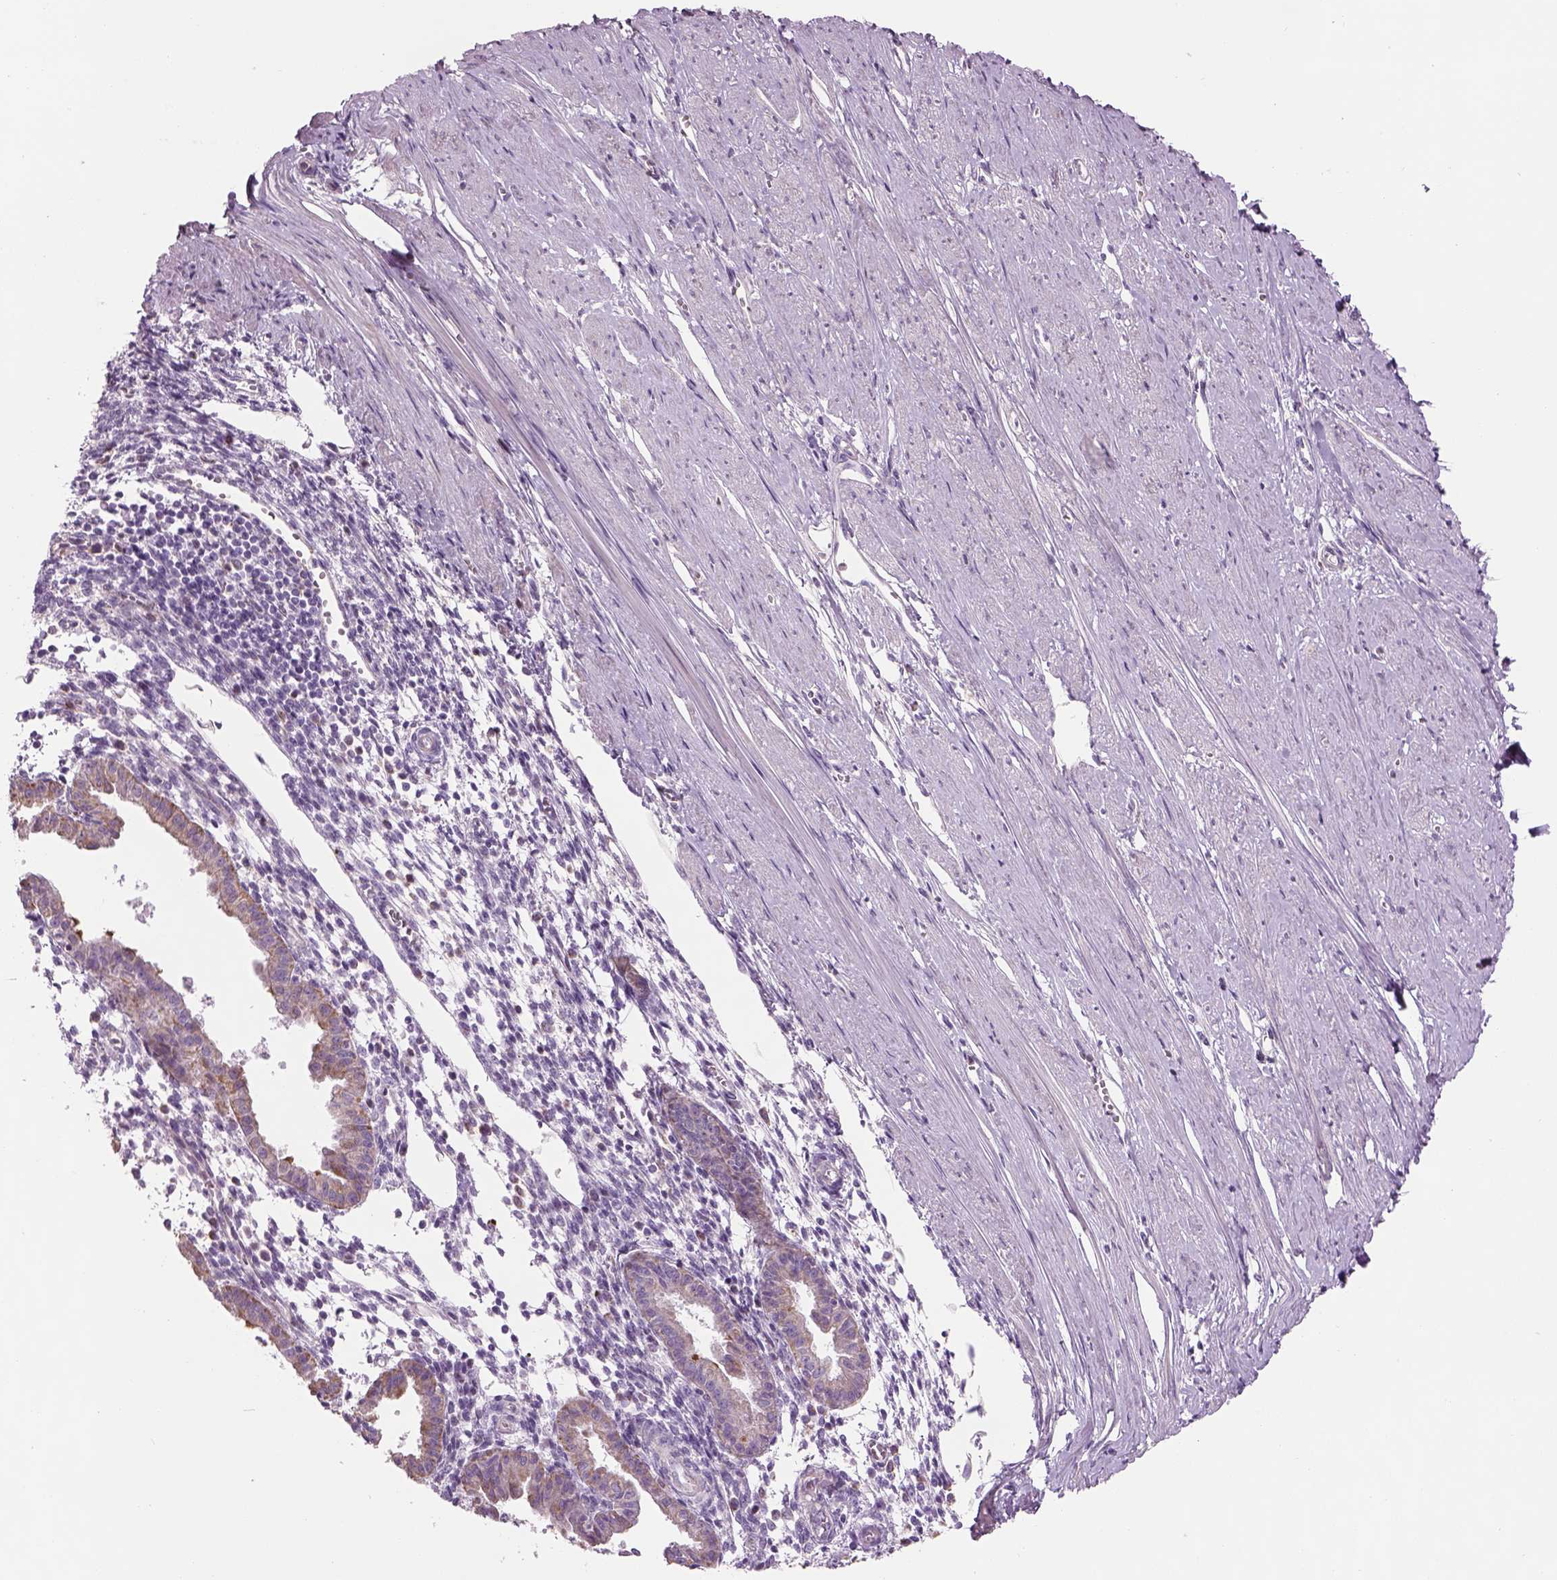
{"staining": {"intensity": "negative", "quantity": "none", "location": "none"}, "tissue": "endometrium", "cell_type": "Cells in endometrial stroma", "image_type": "normal", "snomed": [{"axis": "morphology", "description": "Normal tissue, NOS"}, {"axis": "topography", "description": "Endometrium"}], "caption": "A high-resolution photomicrograph shows immunohistochemistry staining of normal endometrium, which demonstrates no significant staining in cells in endometrial stroma.", "gene": "IFT52", "patient": {"sex": "female", "age": 37}}